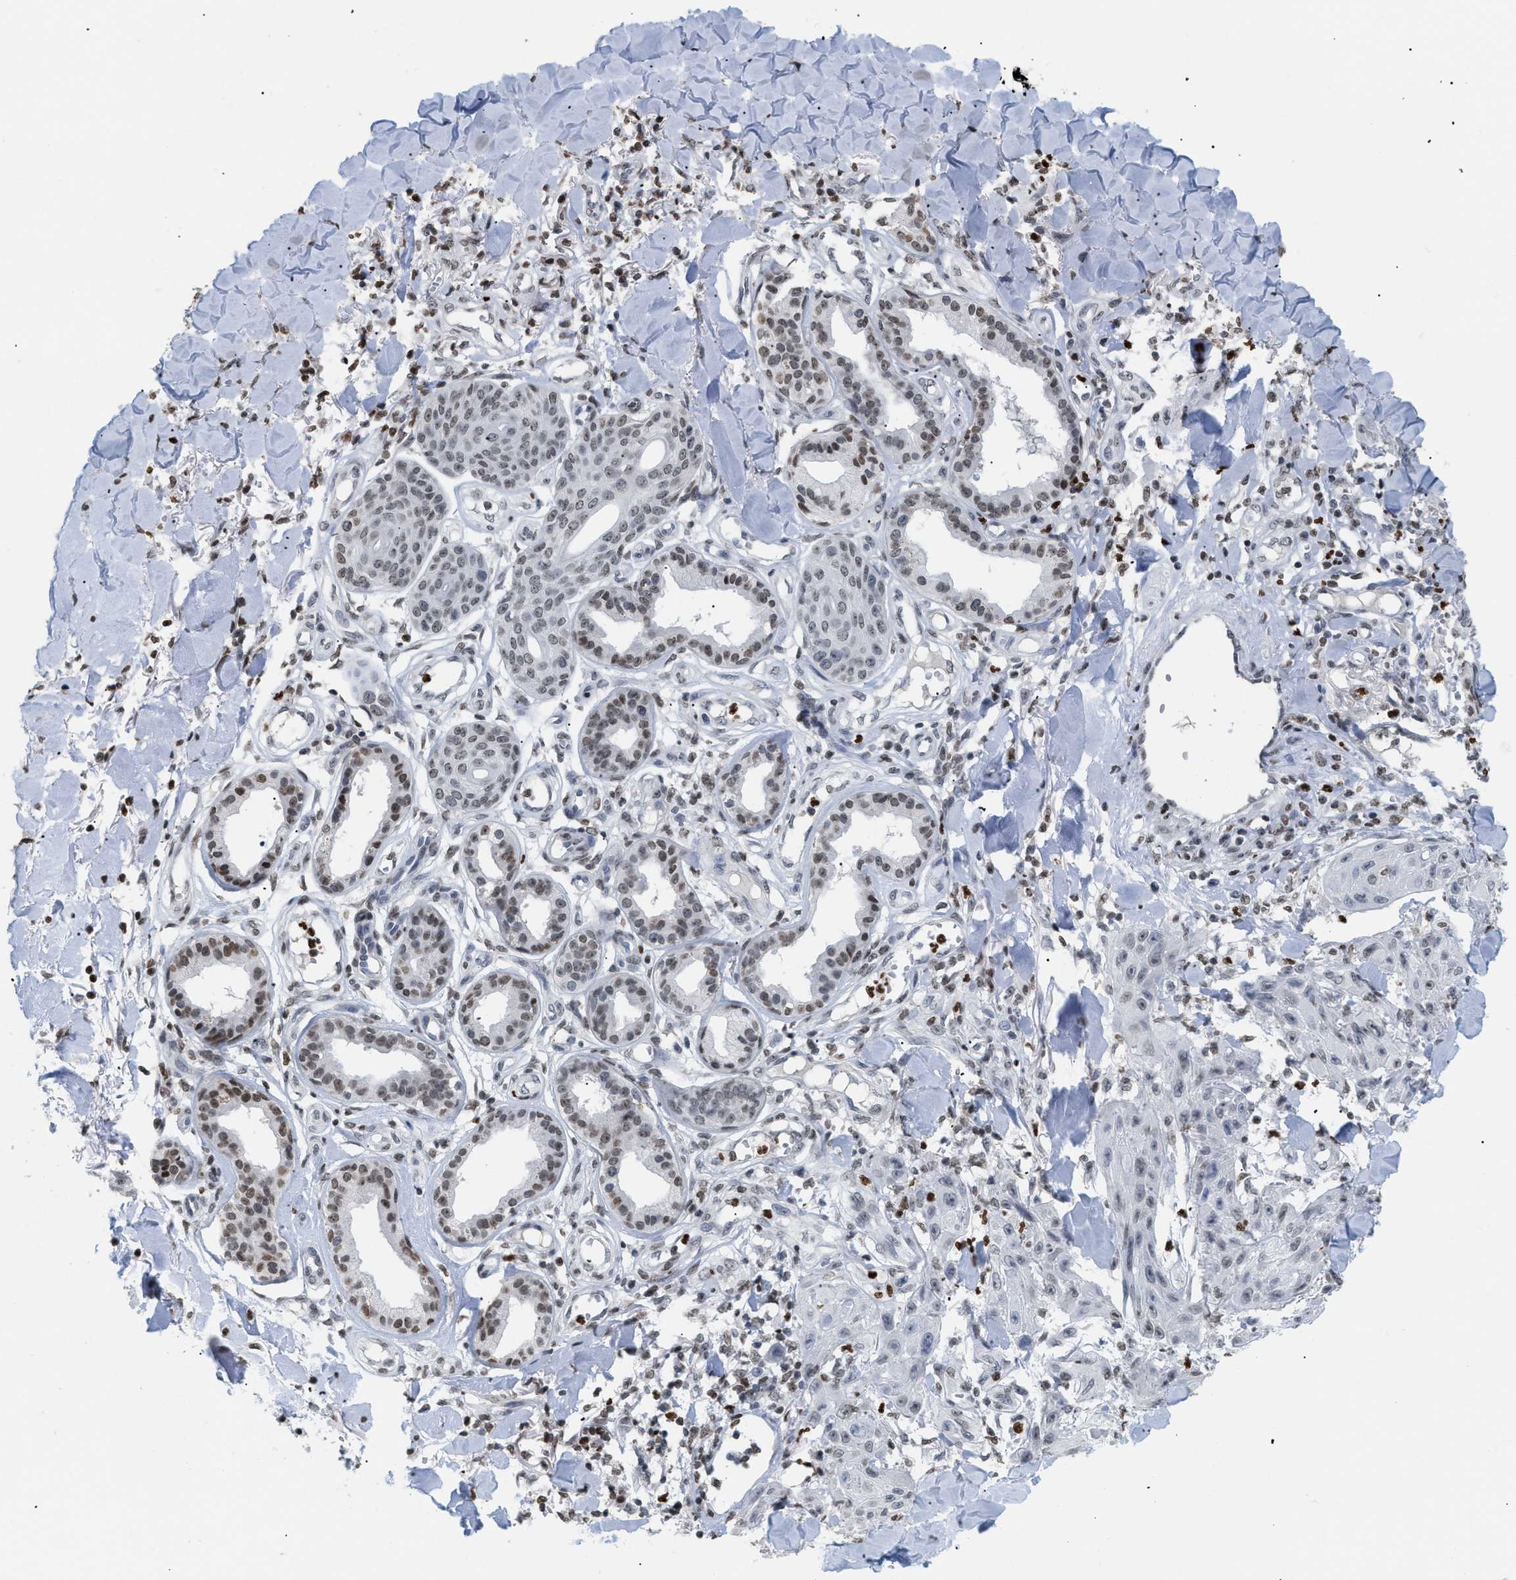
{"staining": {"intensity": "weak", "quantity": "25%-75%", "location": "nuclear"}, "tissue": "skin cancer", "cell_type": "Tumor cells", "image_type": "cancer", "snomed": [{"axis": "morphology", "description": "Squamous cell carcinoma, NOS"}, {"axis": "topography", "description": "Skin"}], "caption": "Immunohistochemical staining of skin cancer (squamous cell carcinoma) demonstrates weak nuclear protein expression in approximately 25%-75% of tumor cells.", "gene": "HMGN2", "patient": {"sex": "male", "age": 74}}